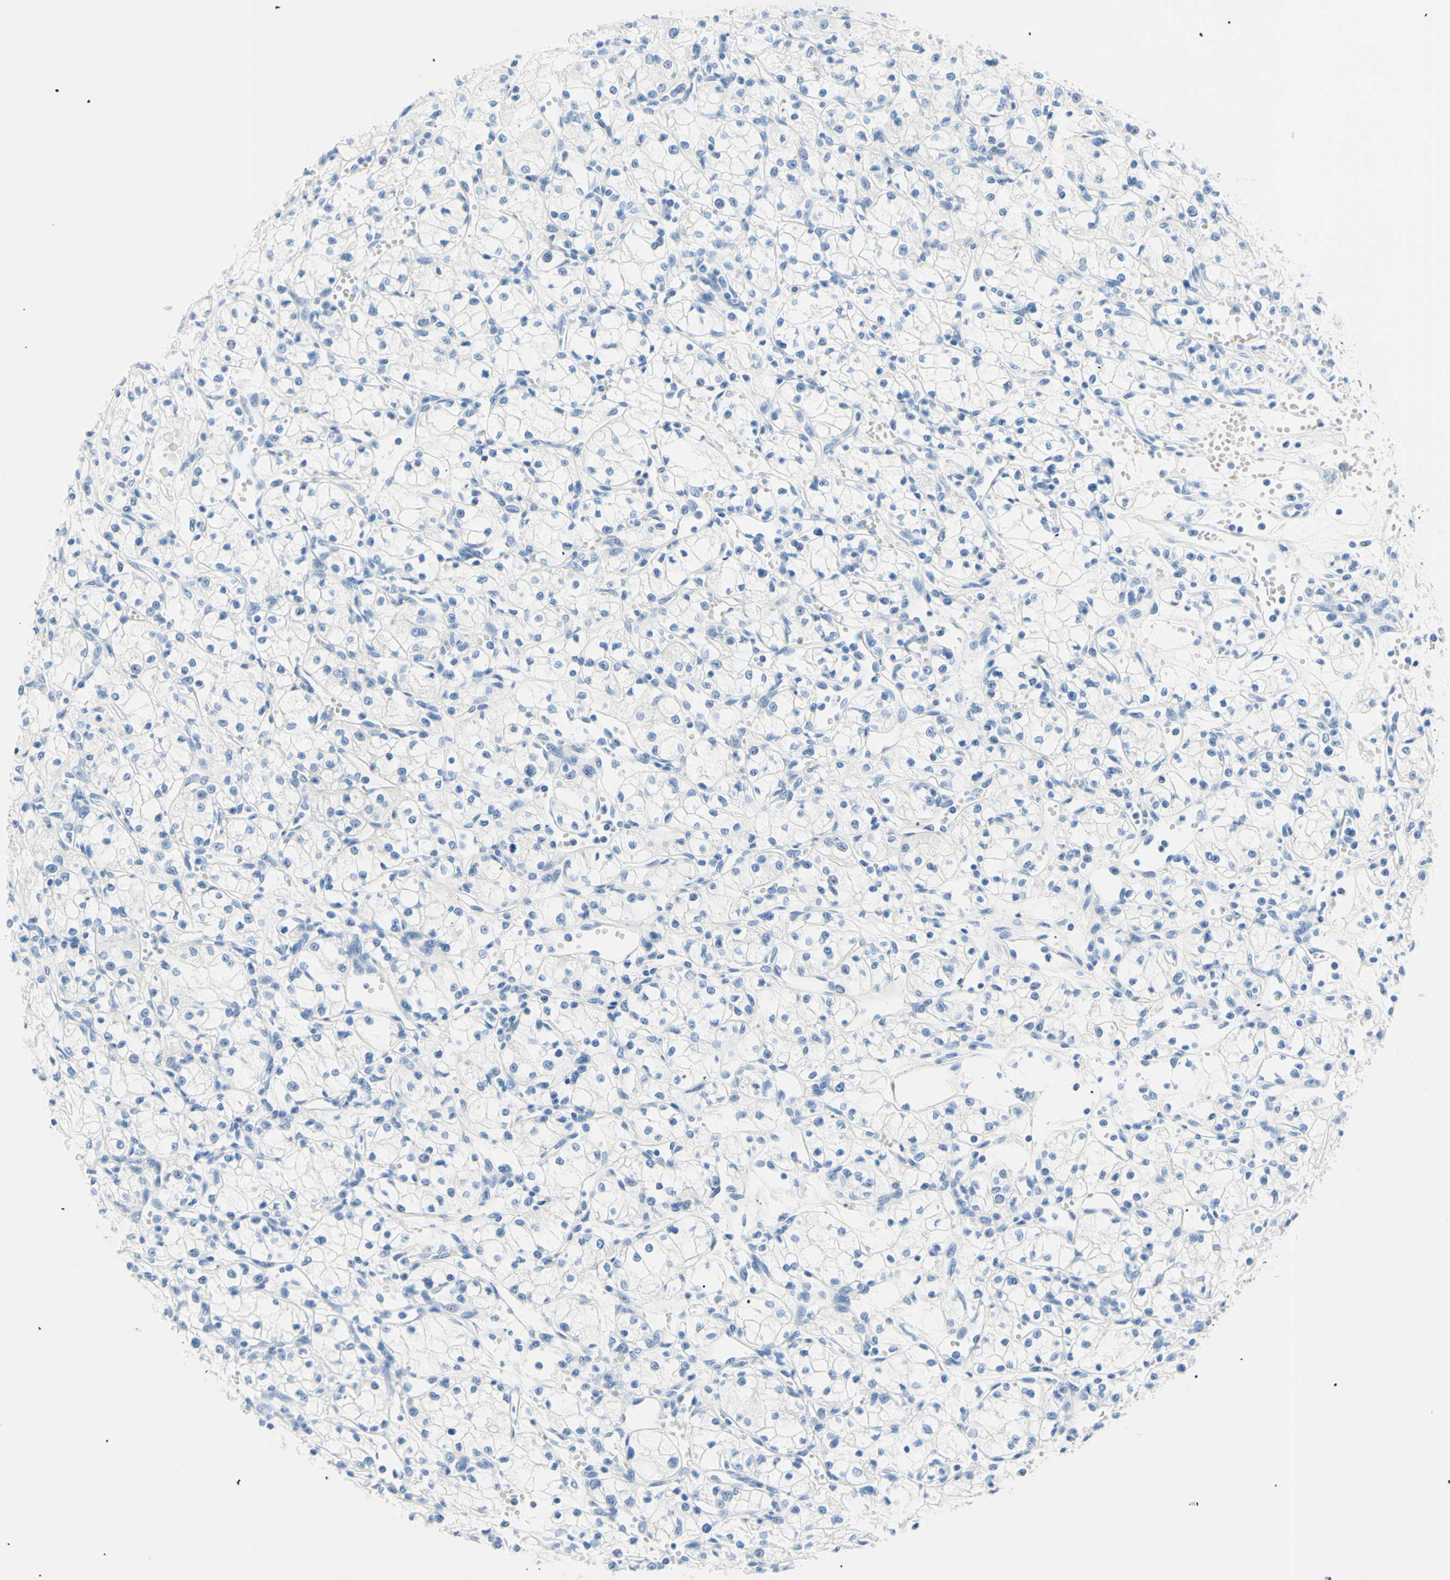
{"staining": {"intensity": "negative", "quantity": "none", "location": "none"}, "tissue": "renal cancer", "cell_type": "Tumor cells", "image_type": "cancer", "snomed": [{"axis": "morphology", "description": "Normal tissue, NOS"}, {"axis": "morphology", "description": "Adenocarcinoma, NOS"}, {"axis": "topography", "description": "Kidney"}], "caption": "This is an IHC histopathology image of human renal adenocarcinoma. There is no staining in tumor cells.", "gene": "MYH2", "patient": {"sex": "male", "age": 59}}